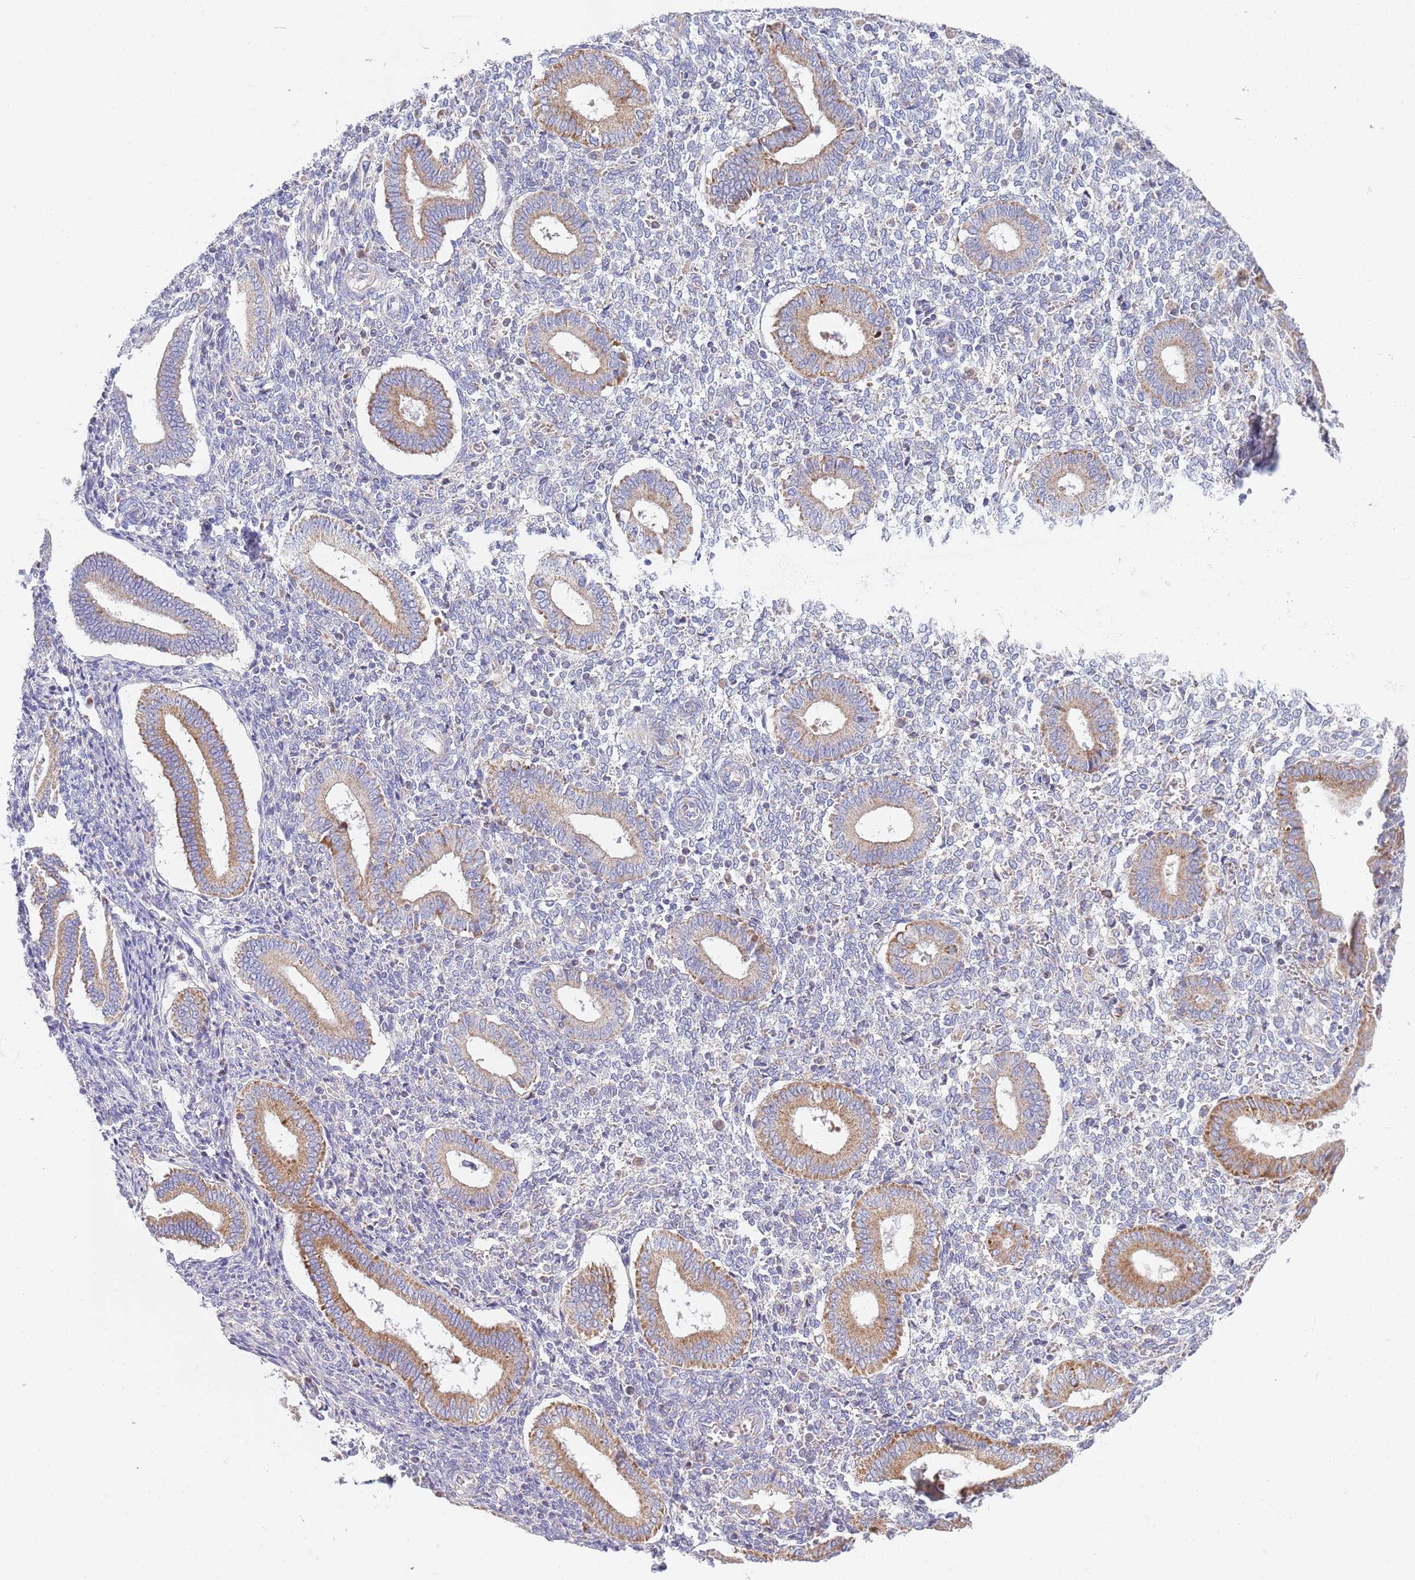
{"staining": {"intensity": "negative", "quantity": "none", "location": "none"}, "tissue": "endometrium", "cell_type": "Cells in endometrial stroma", "image_type": "normal", "snomed": [{"axis": "morphology", "description": "Normal tissue, NOS"}, {"axis": "topography", "description": "Endometrium"}], "caption": "Endometrium was stained to show a protein in brown. There is no significant expression in cells in endometrial stroma.", "gene": "EMC8", "patient": {"sex": "female", "age": 44}}